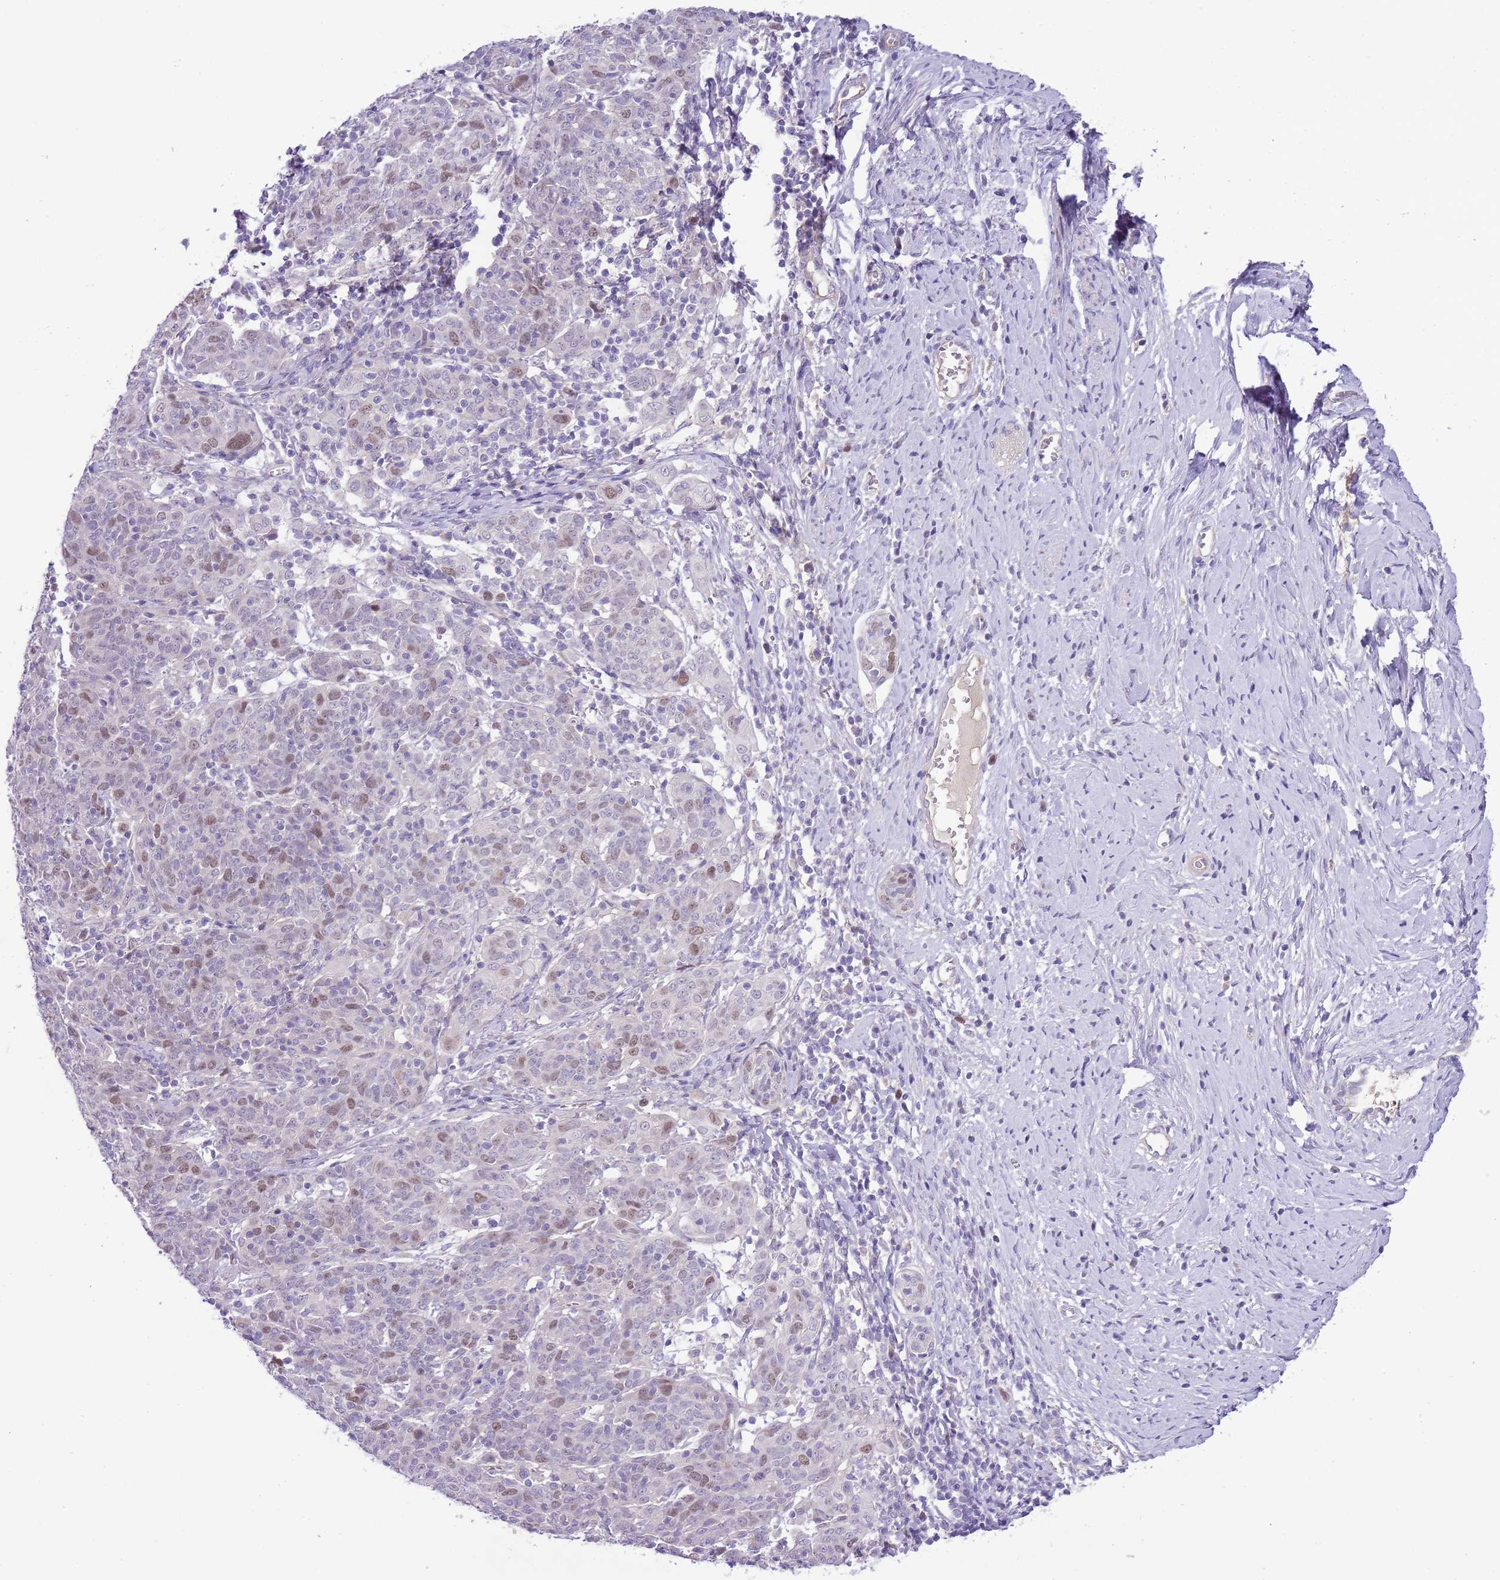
{"staining": {"intensity": "moderate", "quantity": "<25%", "location": "nuclear"}, "tissue": "cervical cancer", "cell_type": "Tumor cells", "image_type": "cancer", "snomed": [{"axis": "morphology", "description": "Squamous cell carcinoma, NOS"}, {"axis": "topography", "description": "Cervix"}], "caption": "Immunohistochemistry (IHC) (DAB (3,3'-diaminobenzidine)) staining of human cervical squamous cell carcinoma displays moderate nuclear protein staining in approximately <25% of tumor cells.", "gene": "FBRSL1", "patient": {"sex": "female", "age": 67}}